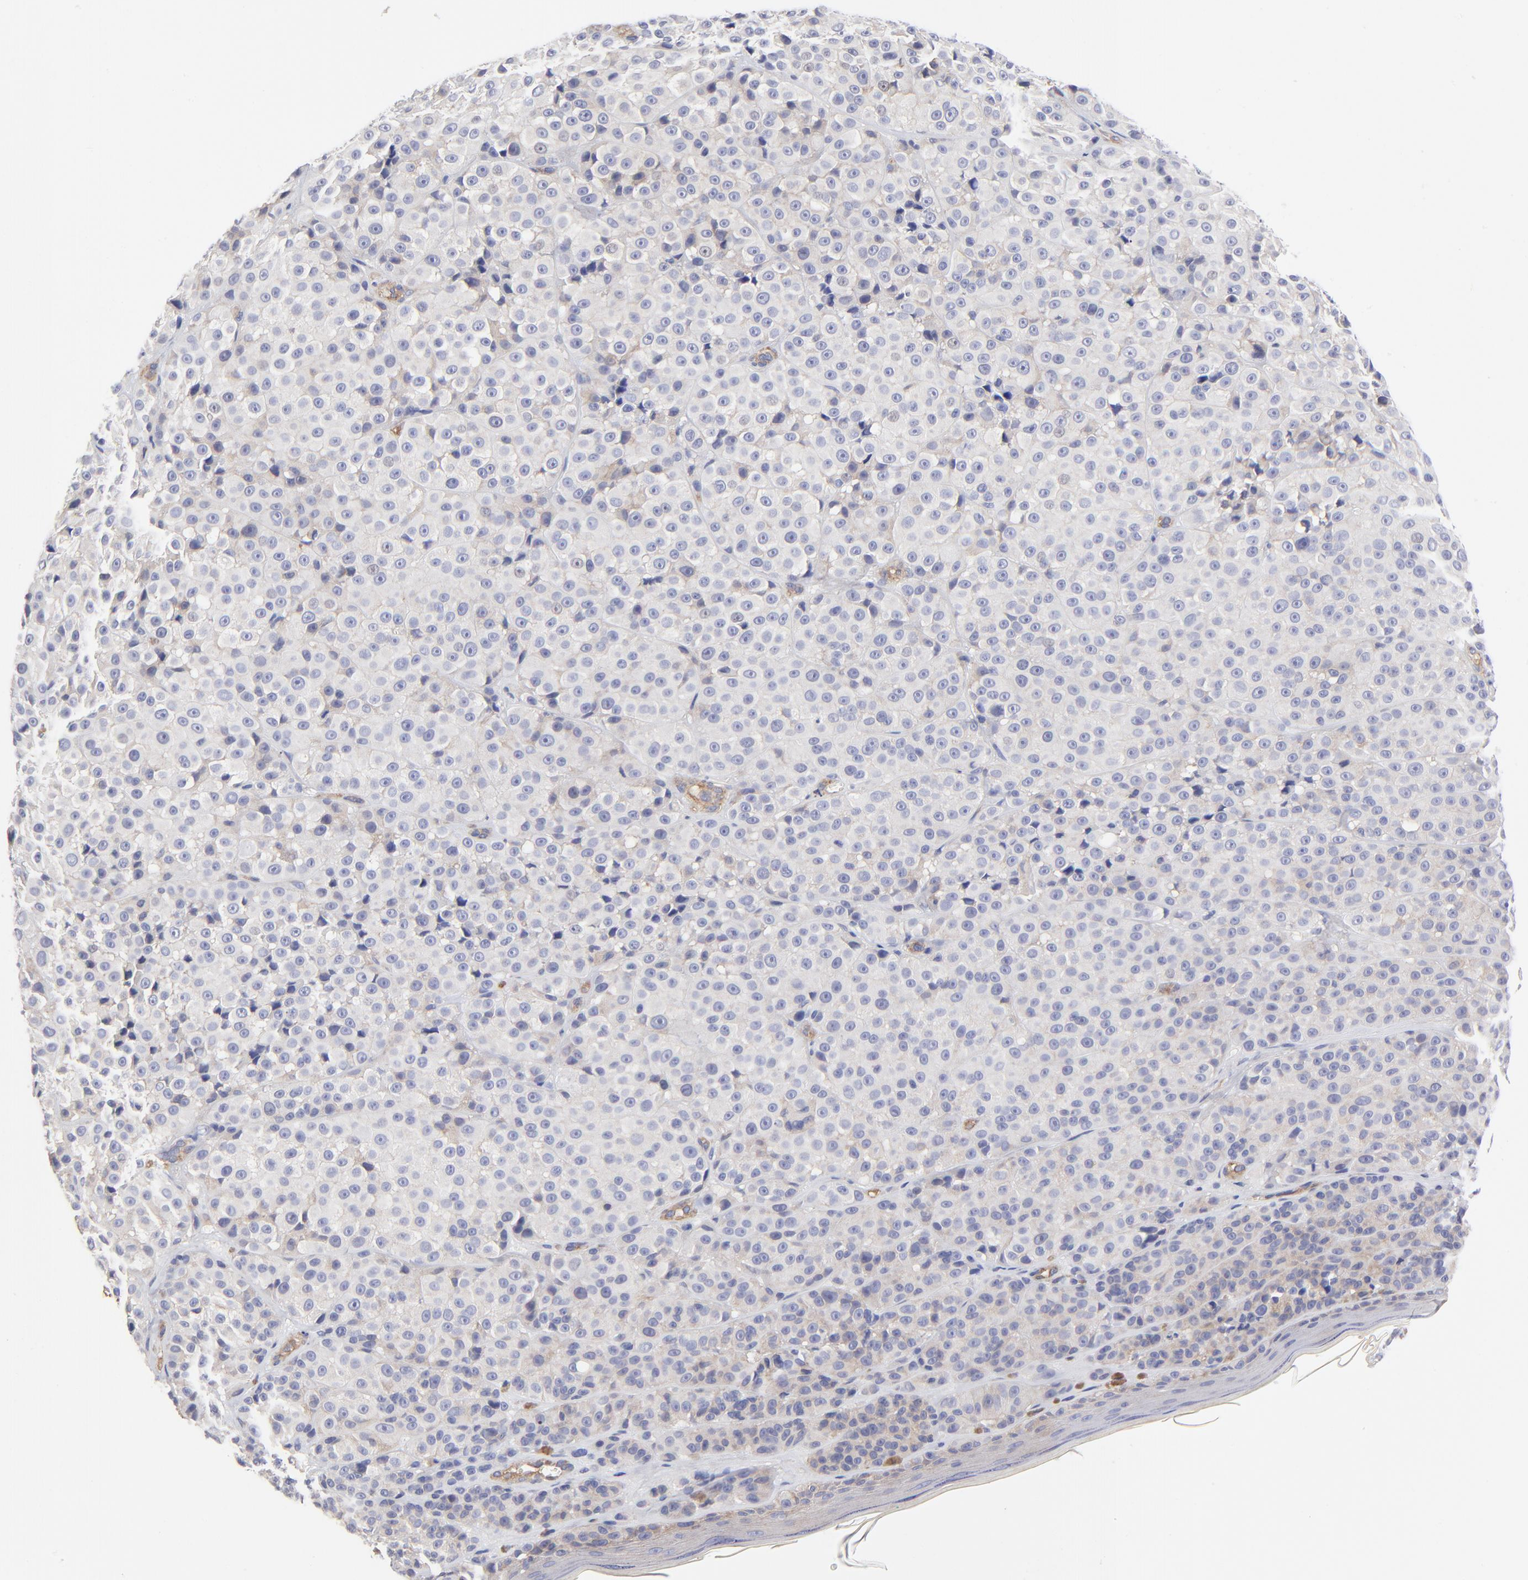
{"staining": {"intensity": "weak", "quantity": "<25%", "location": "cytoplasmic/membranous"}, "tissue": "melanoma", "cell_type": "Tumor cells", "image_type": "cancer", "snomed": [{"axis": "morphology", "description": "Malignant melanoma, NOS"}, {"axis": "topography", "description": "Skin"}], "caption": "Tumor cells are negative for protein expression in human melanoma.", "gene": "SULF2", "patient": {"sex": "female", "age": 75}}